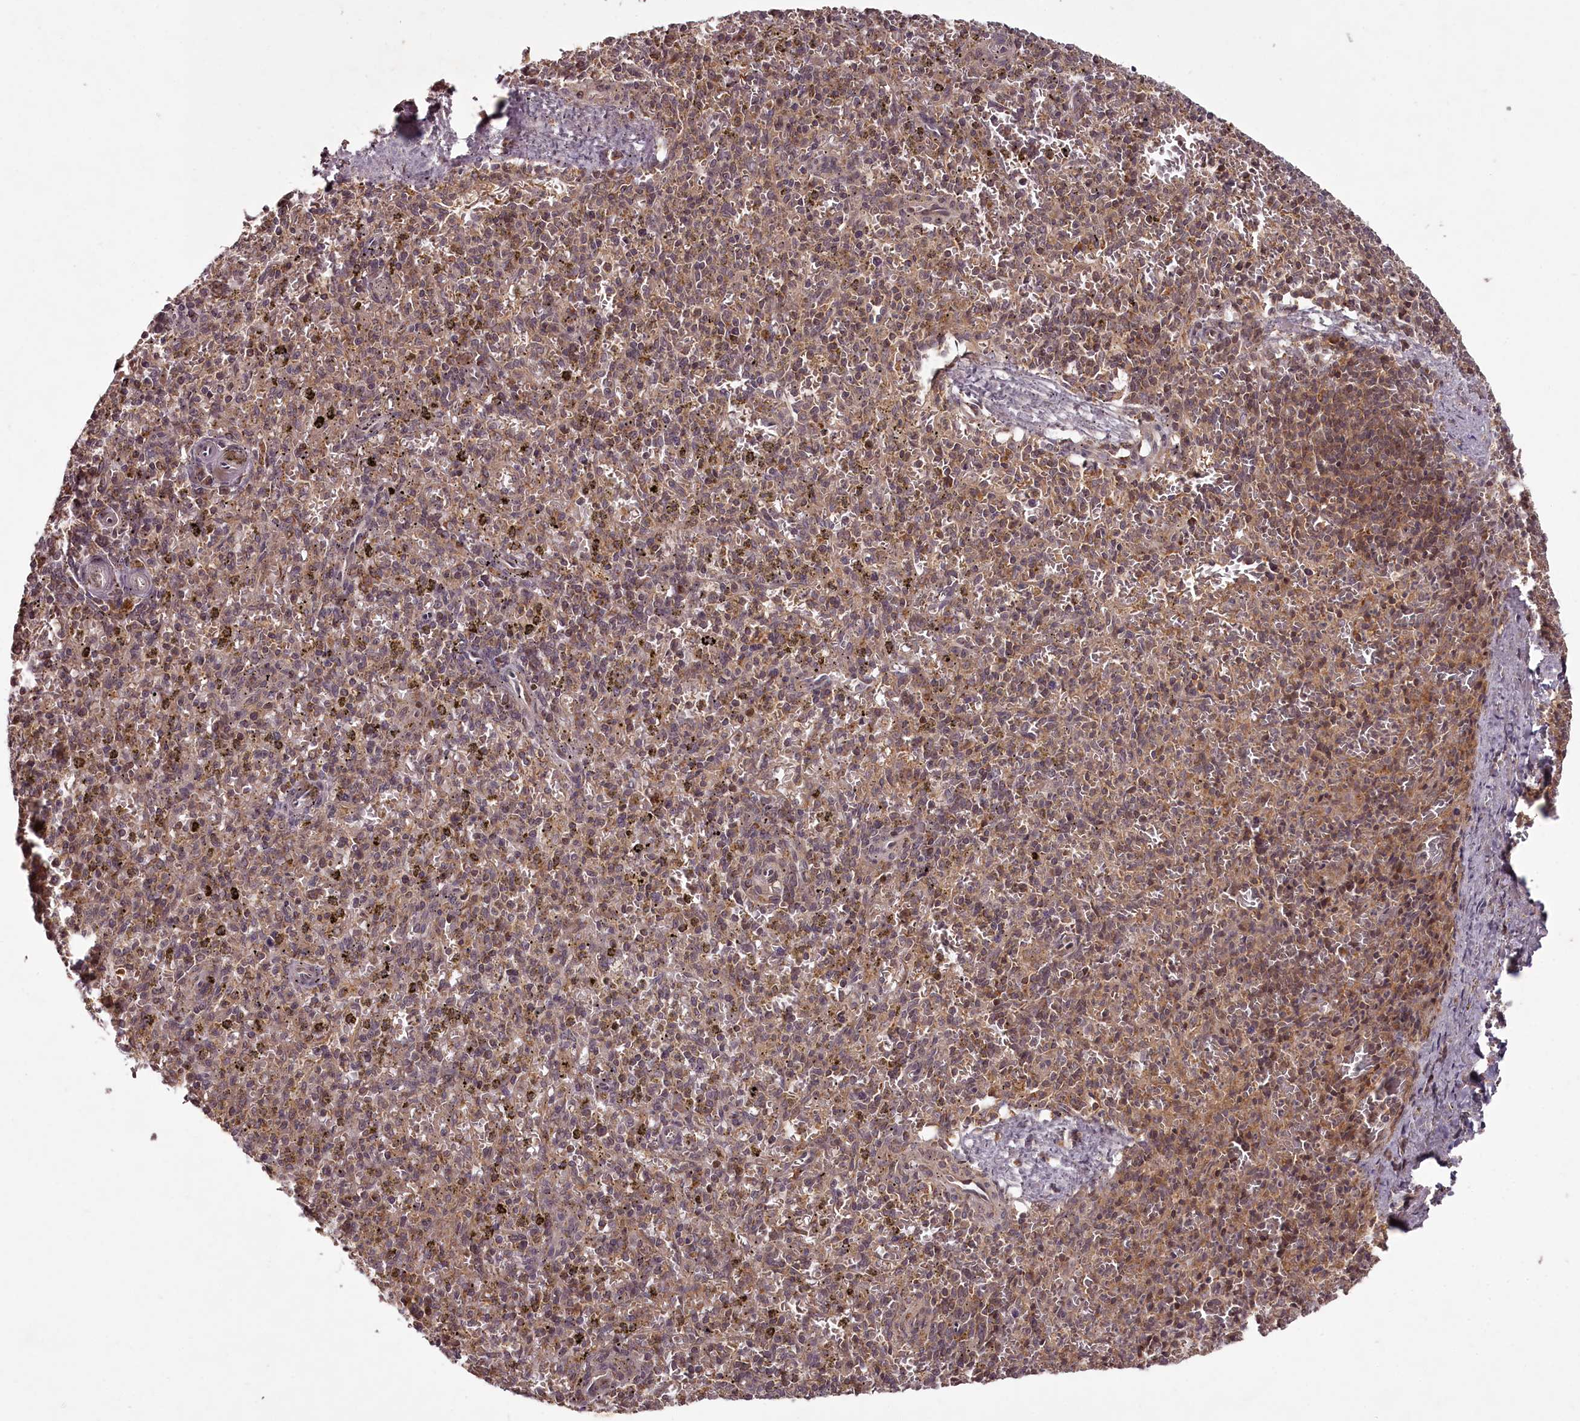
{"staining": {"intensity": "moderate", "quantity": "<25%", "location": "cytoplasmic/membranous"}, "tissue": "spleen", "cell_type": "Cells in red pulp", "image_type": "normal", "snomed": [{"axis": "morphology", "description": "Normal tissue, NOS"}, {"axis": "topography", "description": "Spleen"}], "caption": "Protein staining of unremarkable spleen displays moderate cytoplasmic/membranous positivity in about <25% of cells in red pulp.", "gene": "PCBP2", "patient": {"sex": "male", "age": 72}}